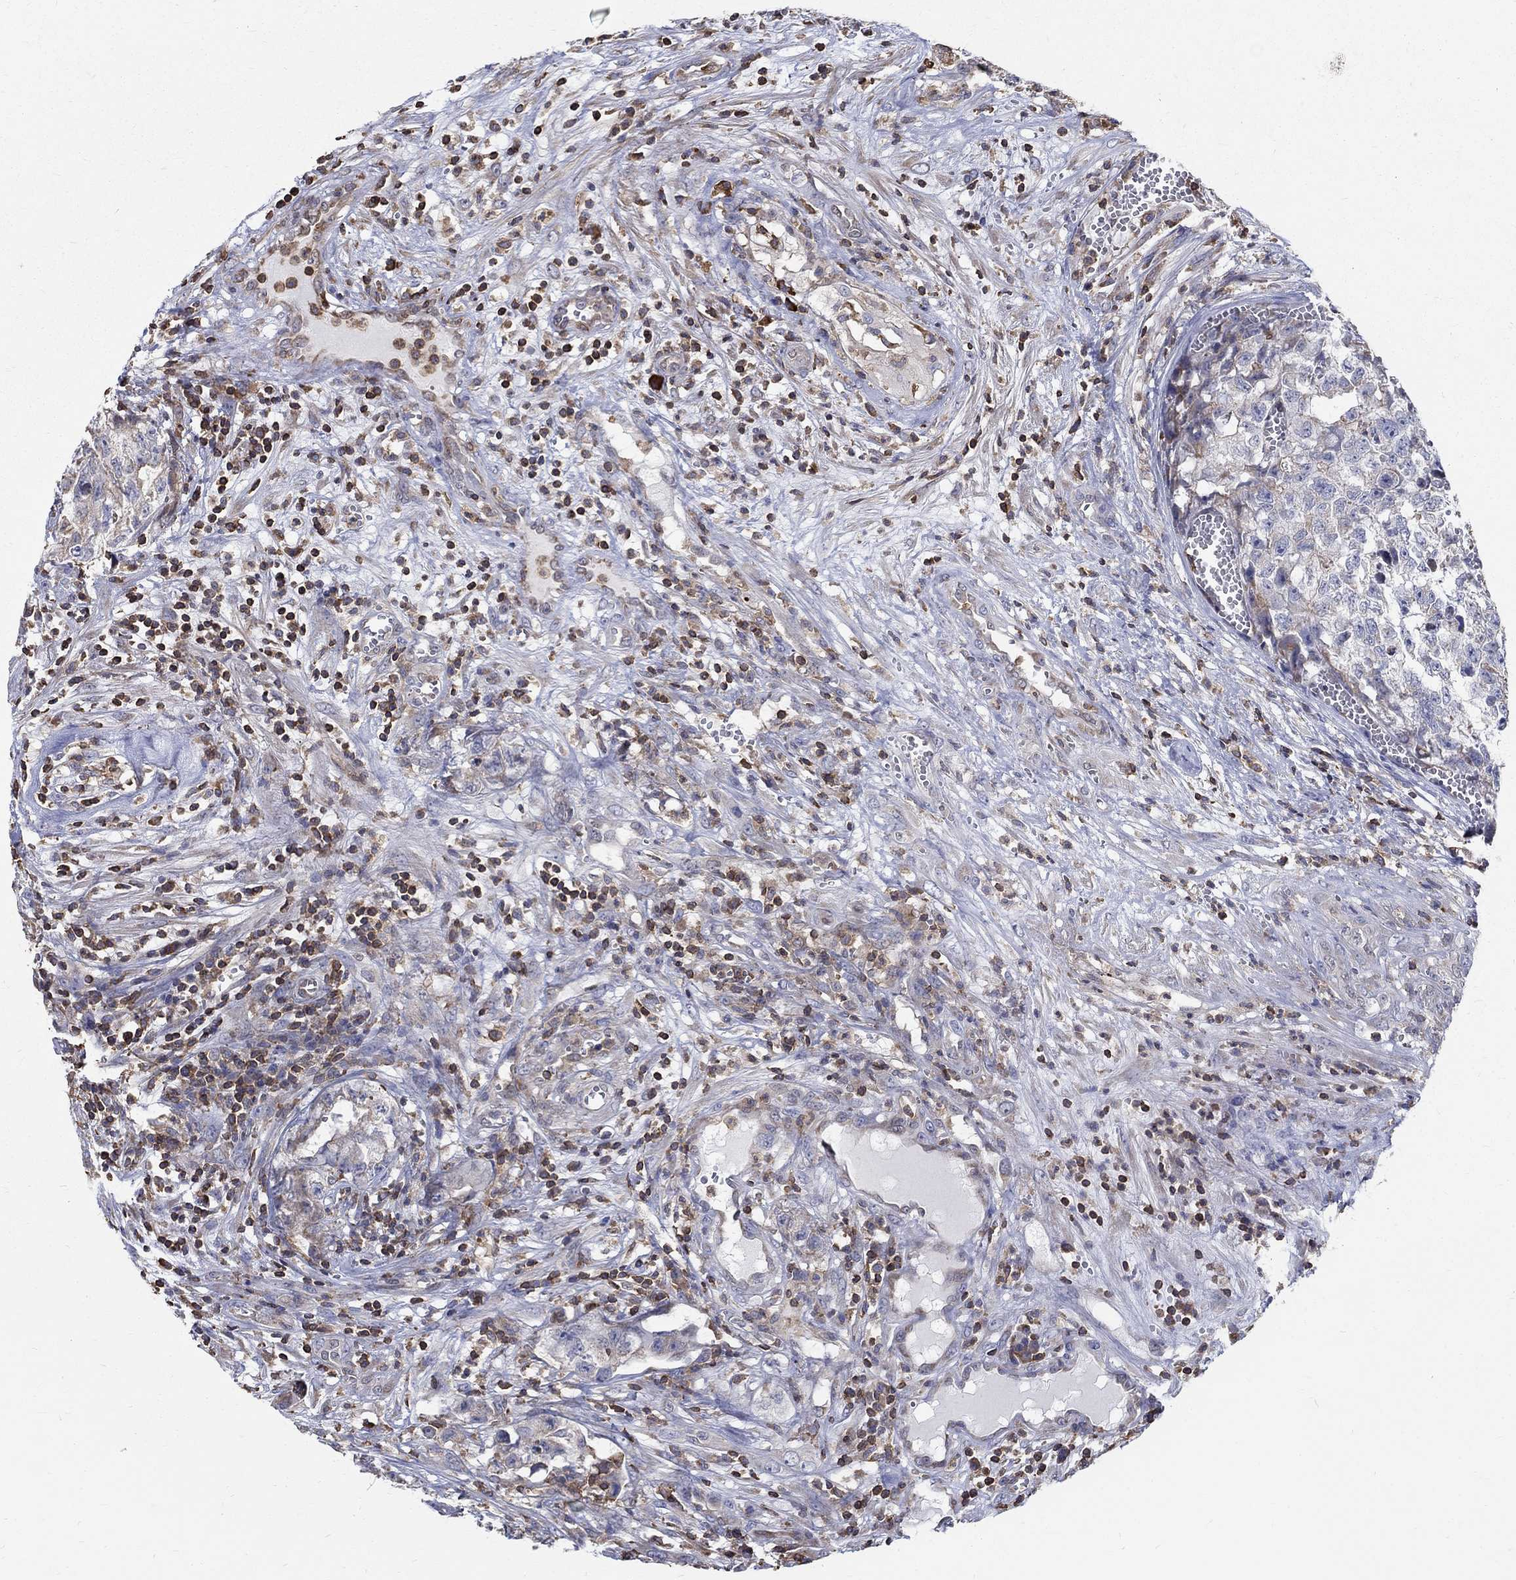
{"staining": {"intensity": "negative", "quantity": "none", "location": "none"}, "tissue": "testis cancer", "cell_type": "Tumor cells", "image_type": "cancer", "snomed": [{"axis": "morphology", "description": "Seminoma, NOS"}, {"axis": "morphology", "description": "Carcinoma, Embryonal, NOS"}, {"axis": "topography", "description": "Testis"}], "caption": "A micrograph of human testis cancer (embryonal carcinoma) is negative for staining in tumor cells.", "gene": "AGAP2", "patient": {"sex": "male", "age": 22}}